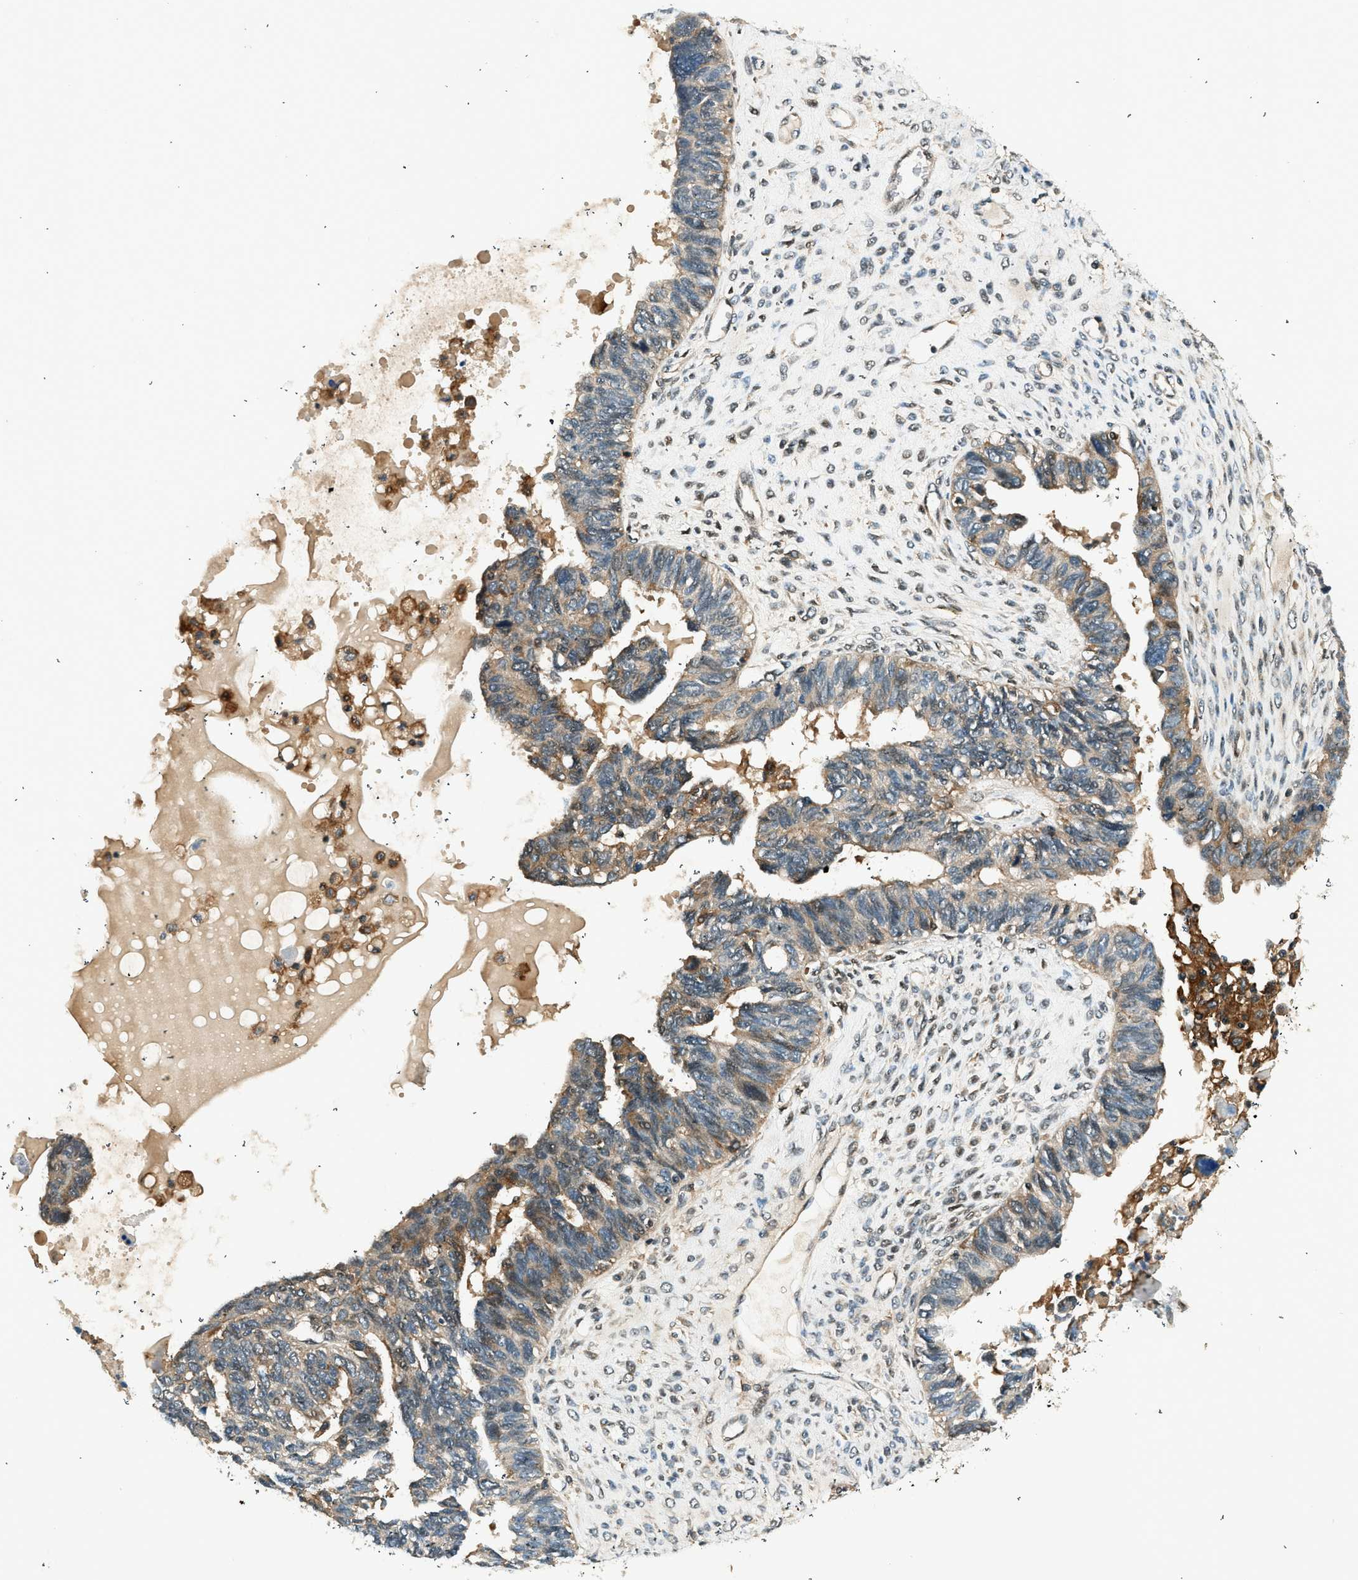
{"staining": {"intensity": "moderate", "quantity": "<25%", "location": "cytoplasmic/membranous"}, "tissue": "ovarian cancer", "cell_type": "Tumor cells", "image_type": "cancer", "snomed": [{"axis": "morphology", "description": "Cystadenocarcinoma, serous, NOS"}, {"axis": "topography", "description": "Ovary"}], "caption": "Serous cystadenocarcinoma (ovarian) stained with a brown dye shows moderate cytoplasmic/membranous positive expression in about <25% of tumor cells.", "gene": "ARHGEF11", "patient": {"sex": "female", "age": 79}}